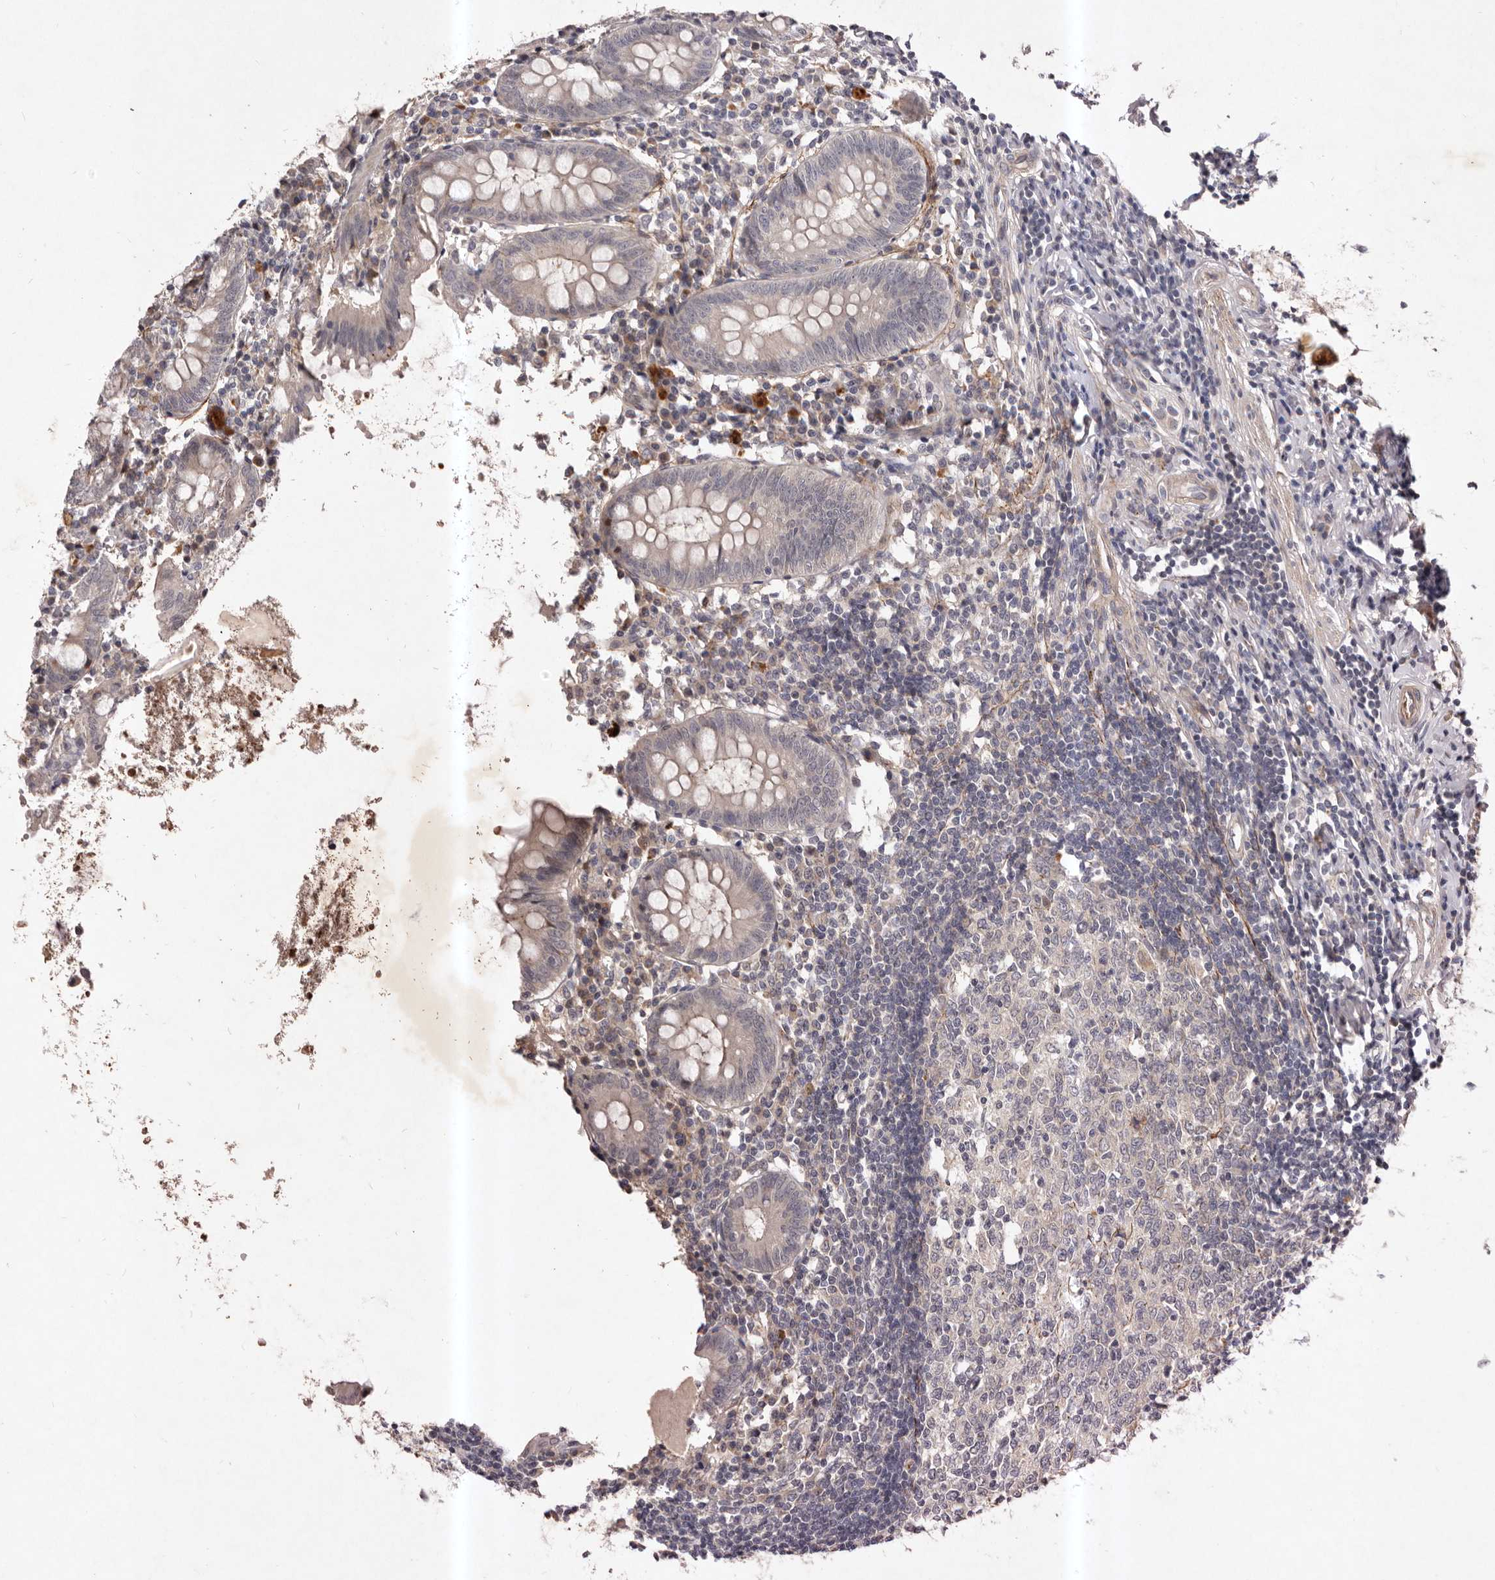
{"staining": {"intensity": "weak", "quantity": "<25%", "location": "cytoplasmic/membranous"}, "tissue": "appendix", "cell_type": "Glandular cells", "image_type": "normal", "snomed": [{"axis": "morphology", "description": "Normal tissue, NOS"}, {"axis": "topography", "description": "Appendix"}], "caption": "This is a micrograph of IHC staining of benign appendix, which shows no expression in glandular cells. (DAB IHC, high magnification).", "gene": "HBS1L", "patient": {"sex": "female", "age": 54}}